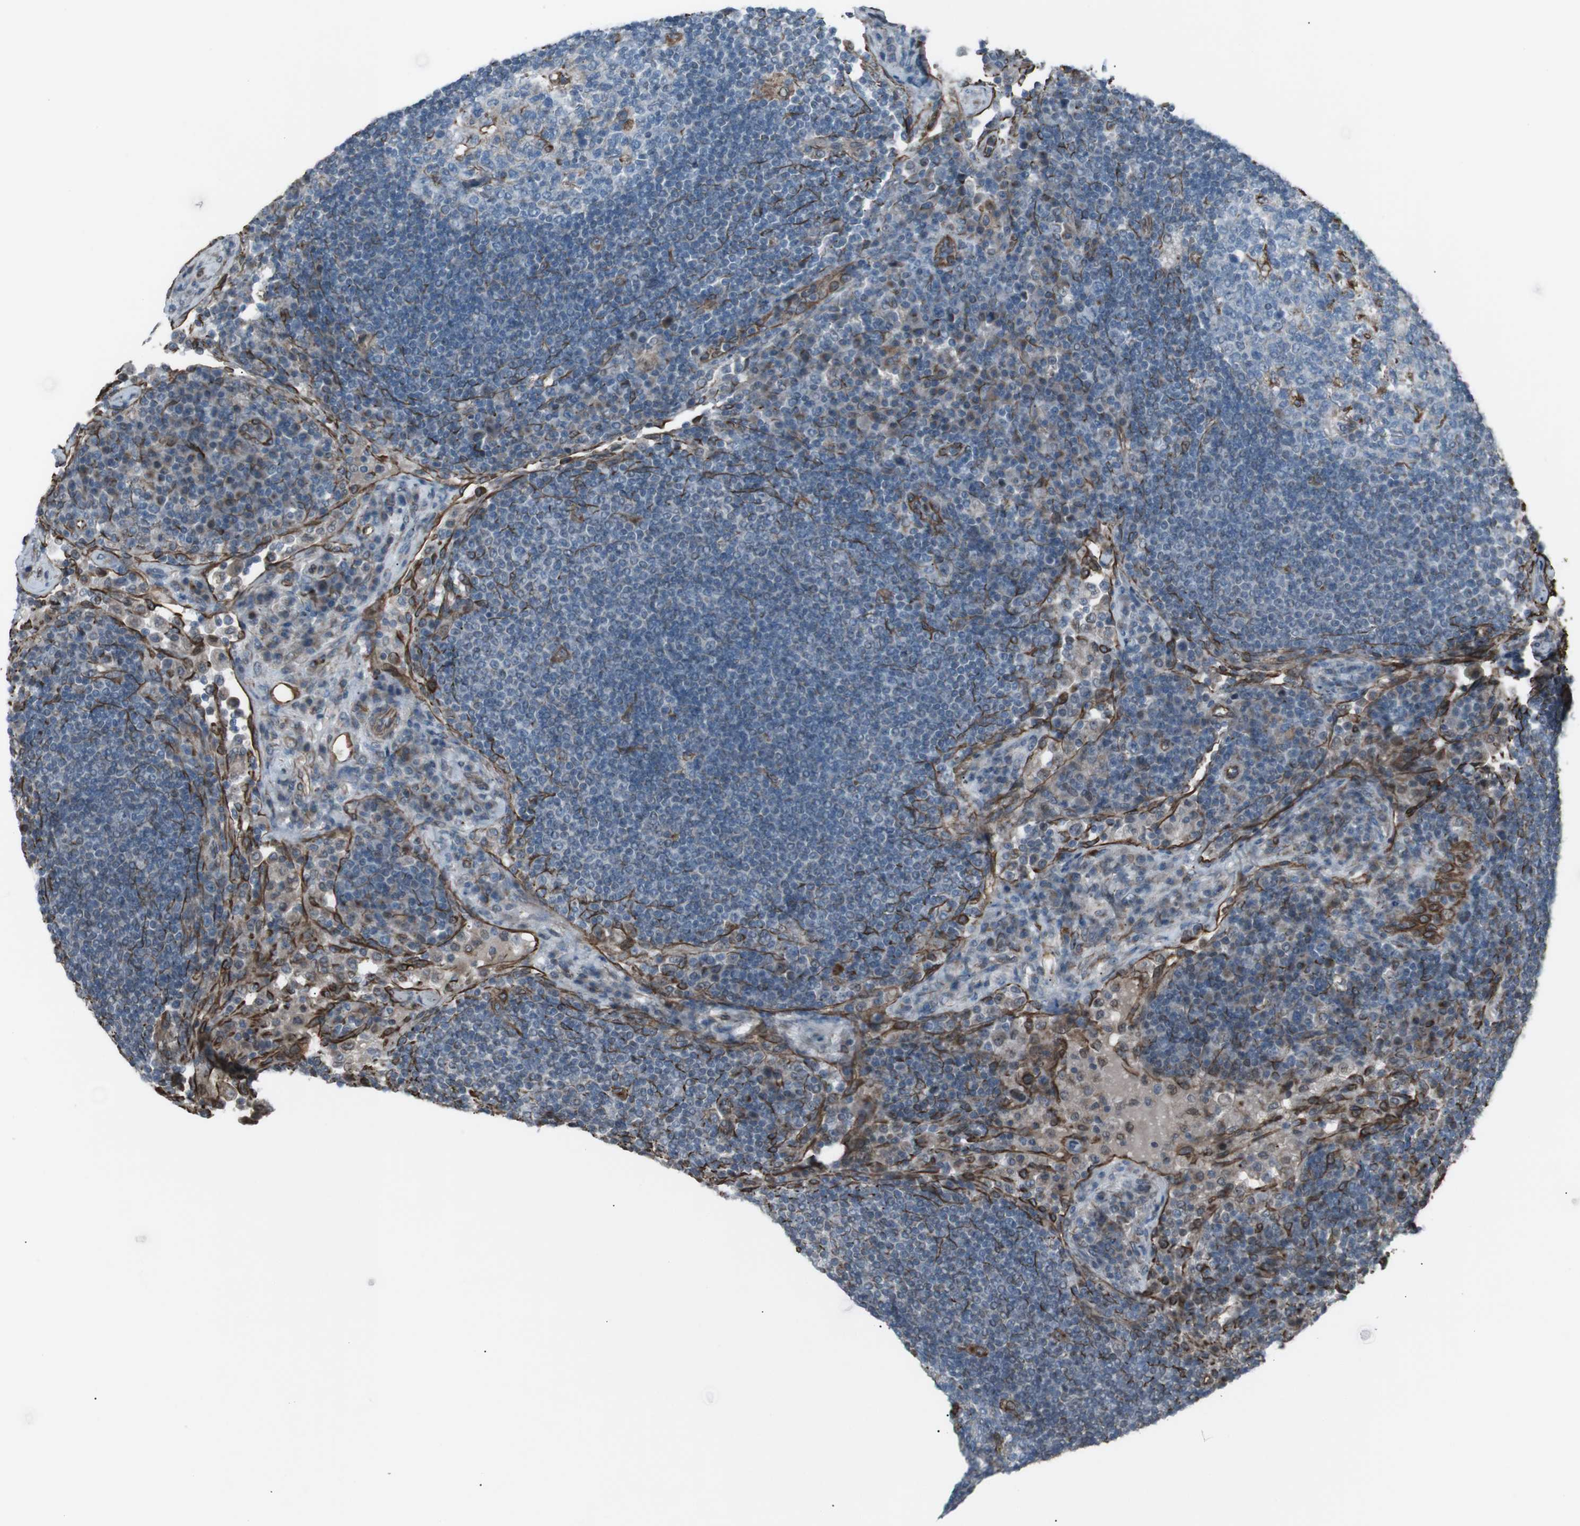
{"staining": {"intensity": "moderate", "quantity": "<25%", "location": "cytoplasmic/membranous"}, "tissue": "lymph node", "cell_type": "Germinal center cells", "image_type": "normal", "snomed": [{"axis": "morphology", "description": "Normal tissue, NOS"}, {"axis": "topography", "description": "Lymph node"}], "caption": "DAB (3,3'-diaminobenzidine) immunohistochemical staining of benign lymph node reveals moderate cytoplasmic/membranous protein positivity in approximately <25% of germinal center cells. (Stains: DAB in brown, nuclei in blue, Microscopy: brightfield microscopy at high magnification).", "gene": "TMEM141", "patient": {"sex": "female", "age": 53}}